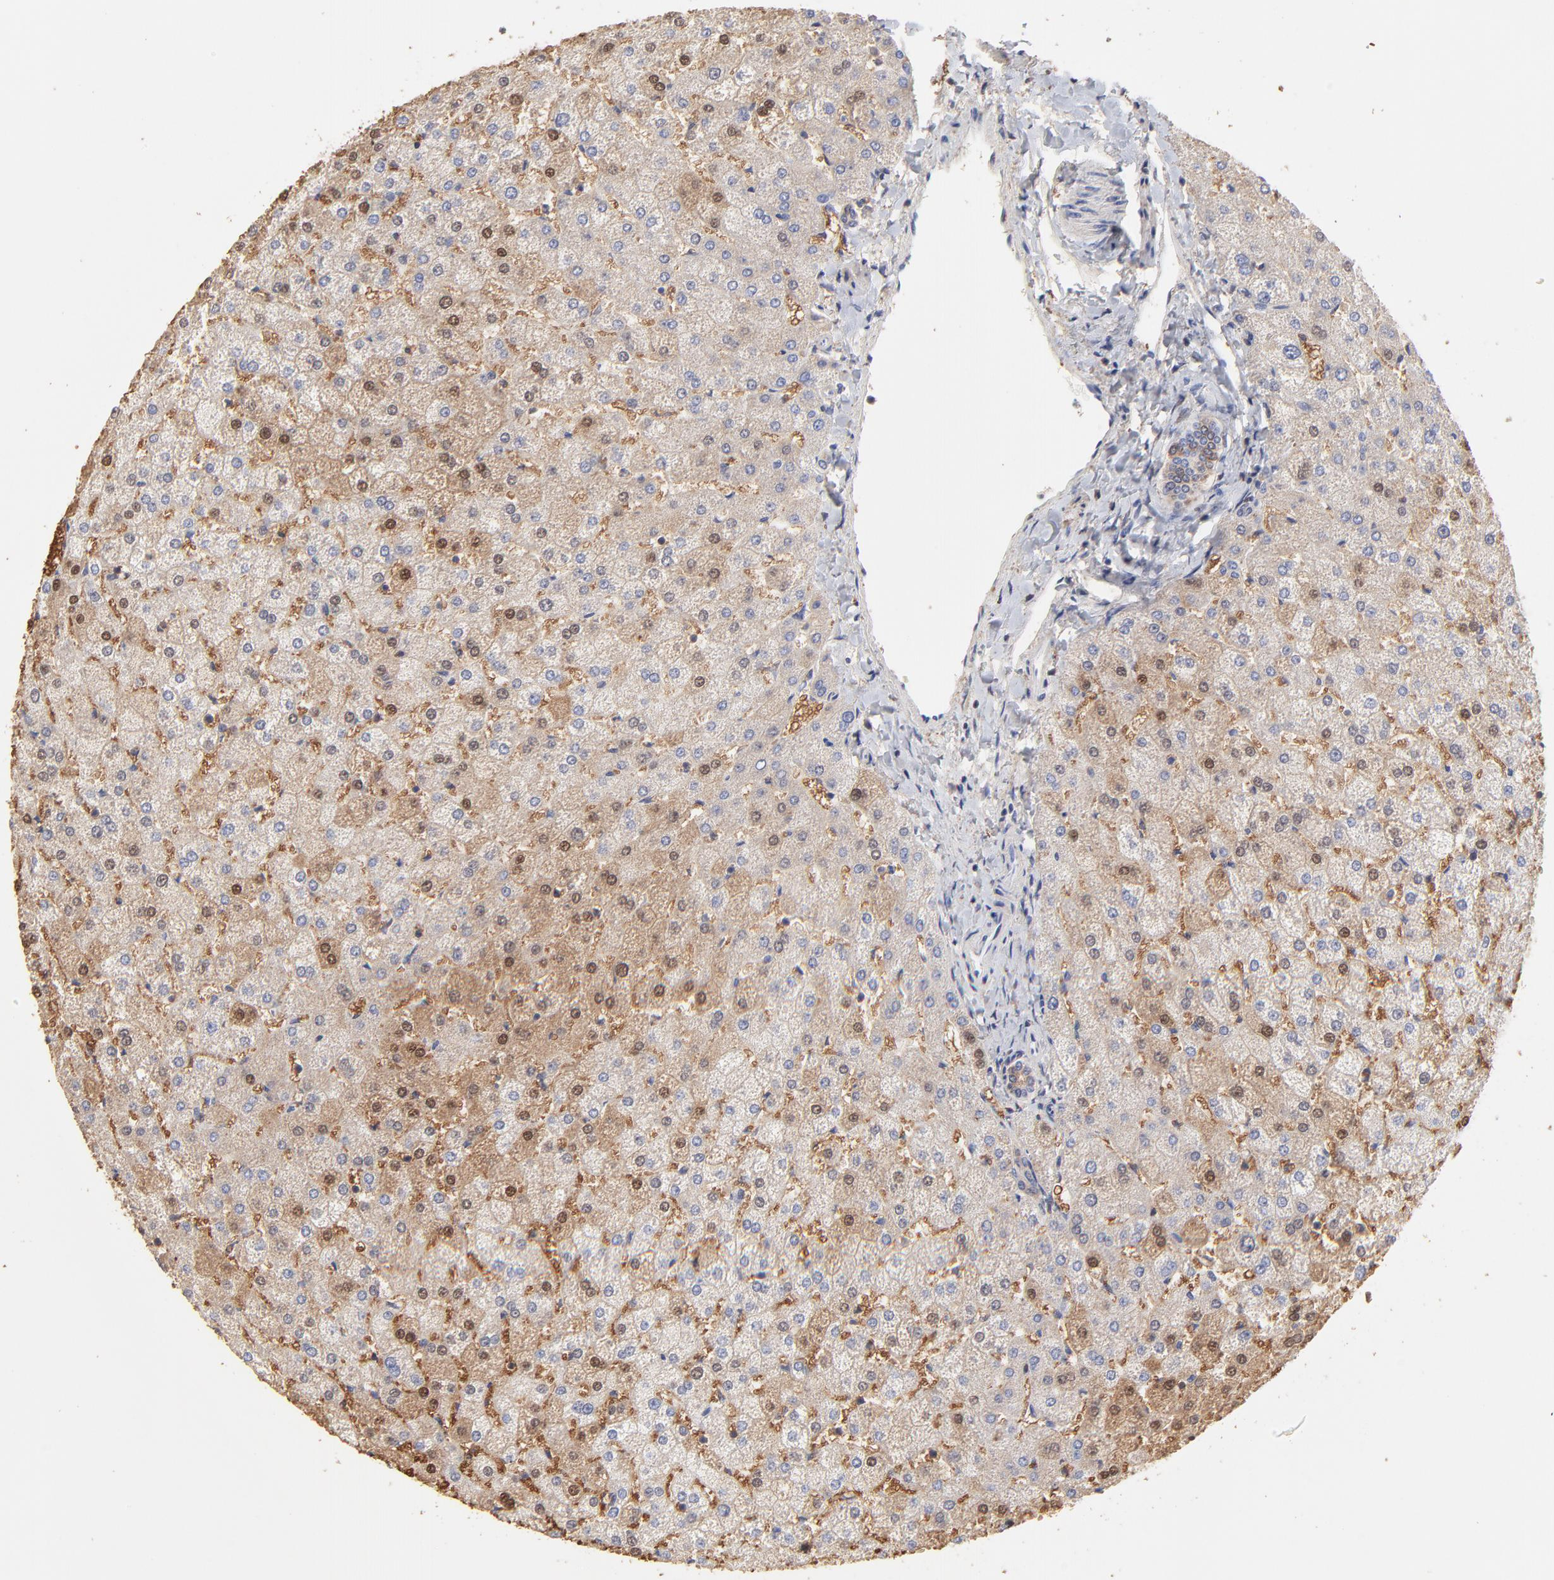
{"staining": {"intensity": "weak", "quantity": ">75%", "location": "cytoplasmic/membranous"}, "tissue": "liver", "cell_type": "Cholangiocytes", "image_type": "normal", "snomed": [{"axis": "morphology", "description": "Normal tissue, NOS"}, {"axis": "topography", "description": "Liver"}], "caption": "Immunohistochemical staining of normal human liver demonstrates low levels of weak cytoplasmic/membranous positivity in about >75% of cholangiocytes.", "gene": "BIRC5", "patient": {"sex": "female", "age": 32}}